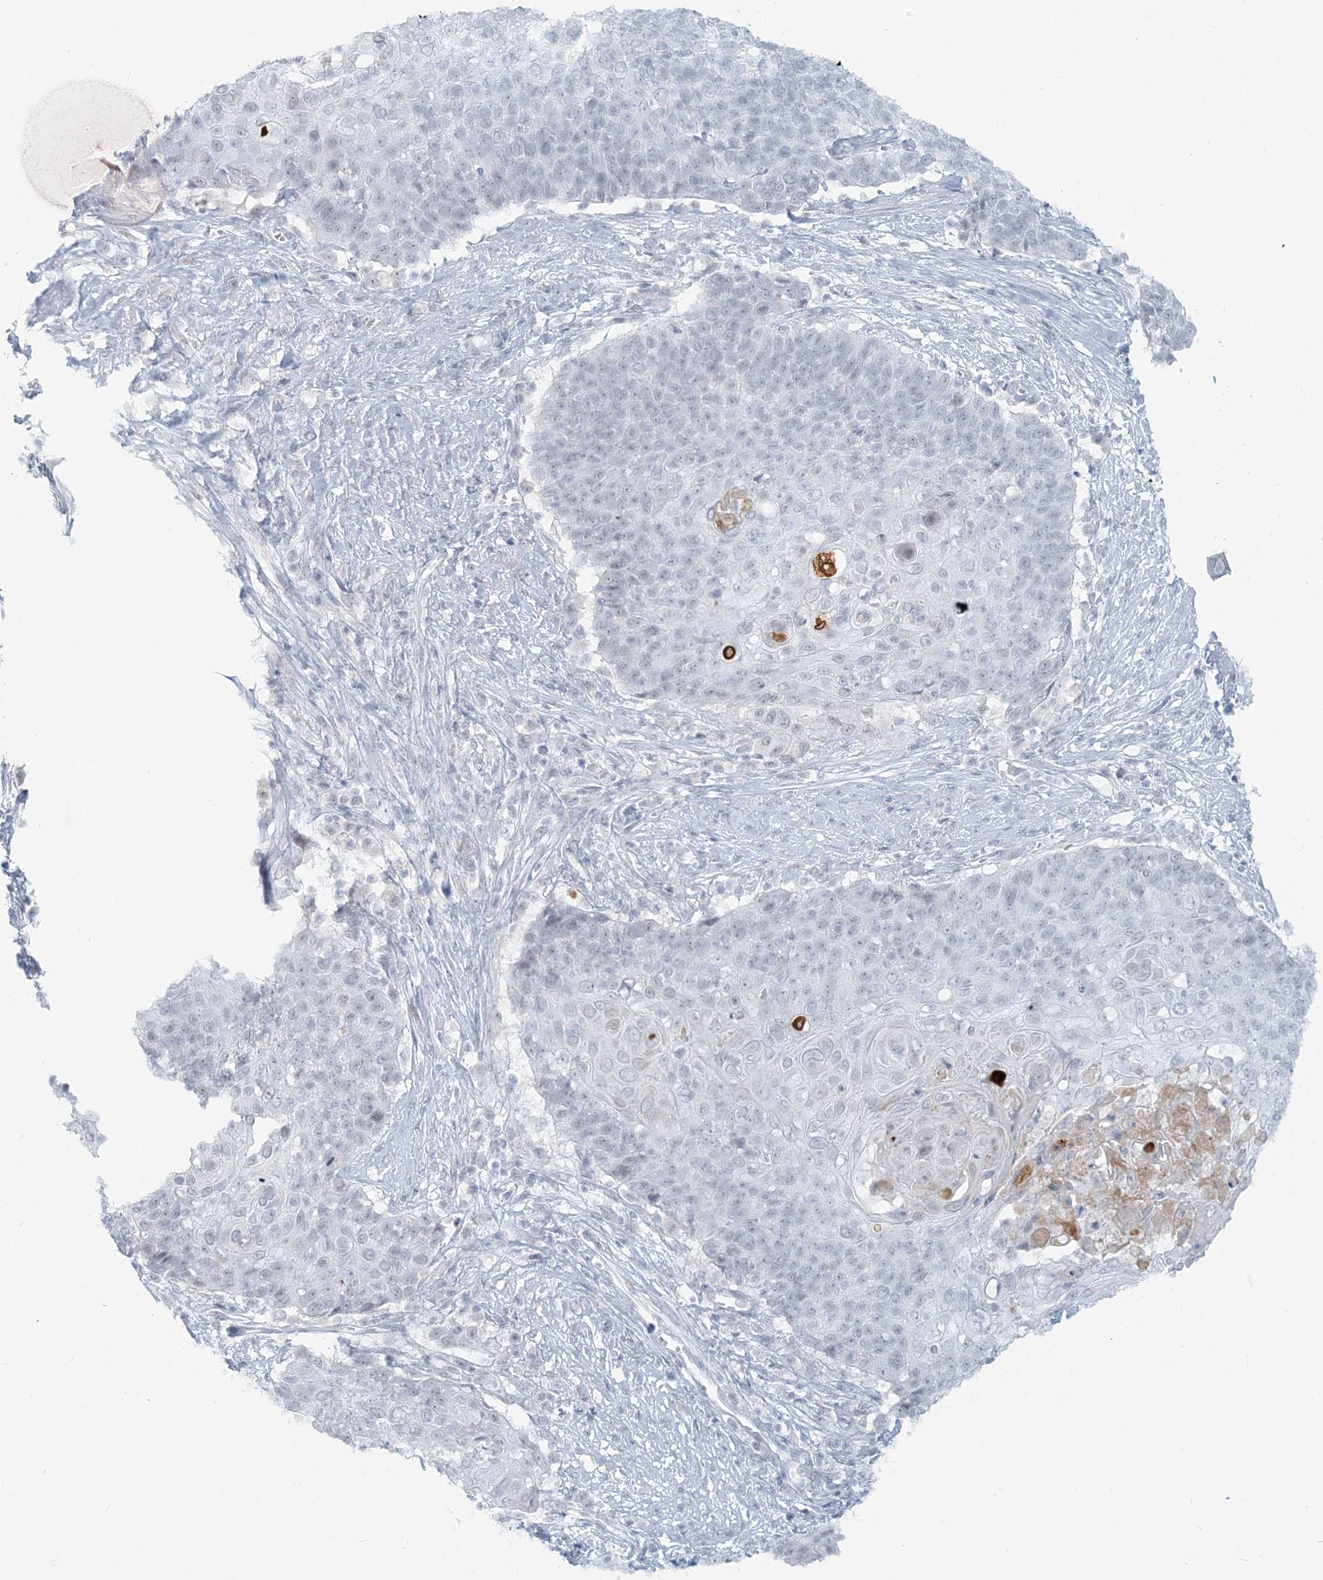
{"staining": {"intensity": "negative", "quantity": "none", "location": "none"}, "tissue": "cervical cancer", "cell_type": "Tumor cells", "image_type": "cancer", "snomed": [{"axis": "morphology", "description": "Squamous cell carcinoma, NOS"}, {"axis": "topography", "description": "Cervix"}], "caption": "Tumor cells are negative for protein expression in human cervical cancer (squamous cell carcinoma).", "gene": "SCML1", "patient": {"sex": "female", "age": 39}}